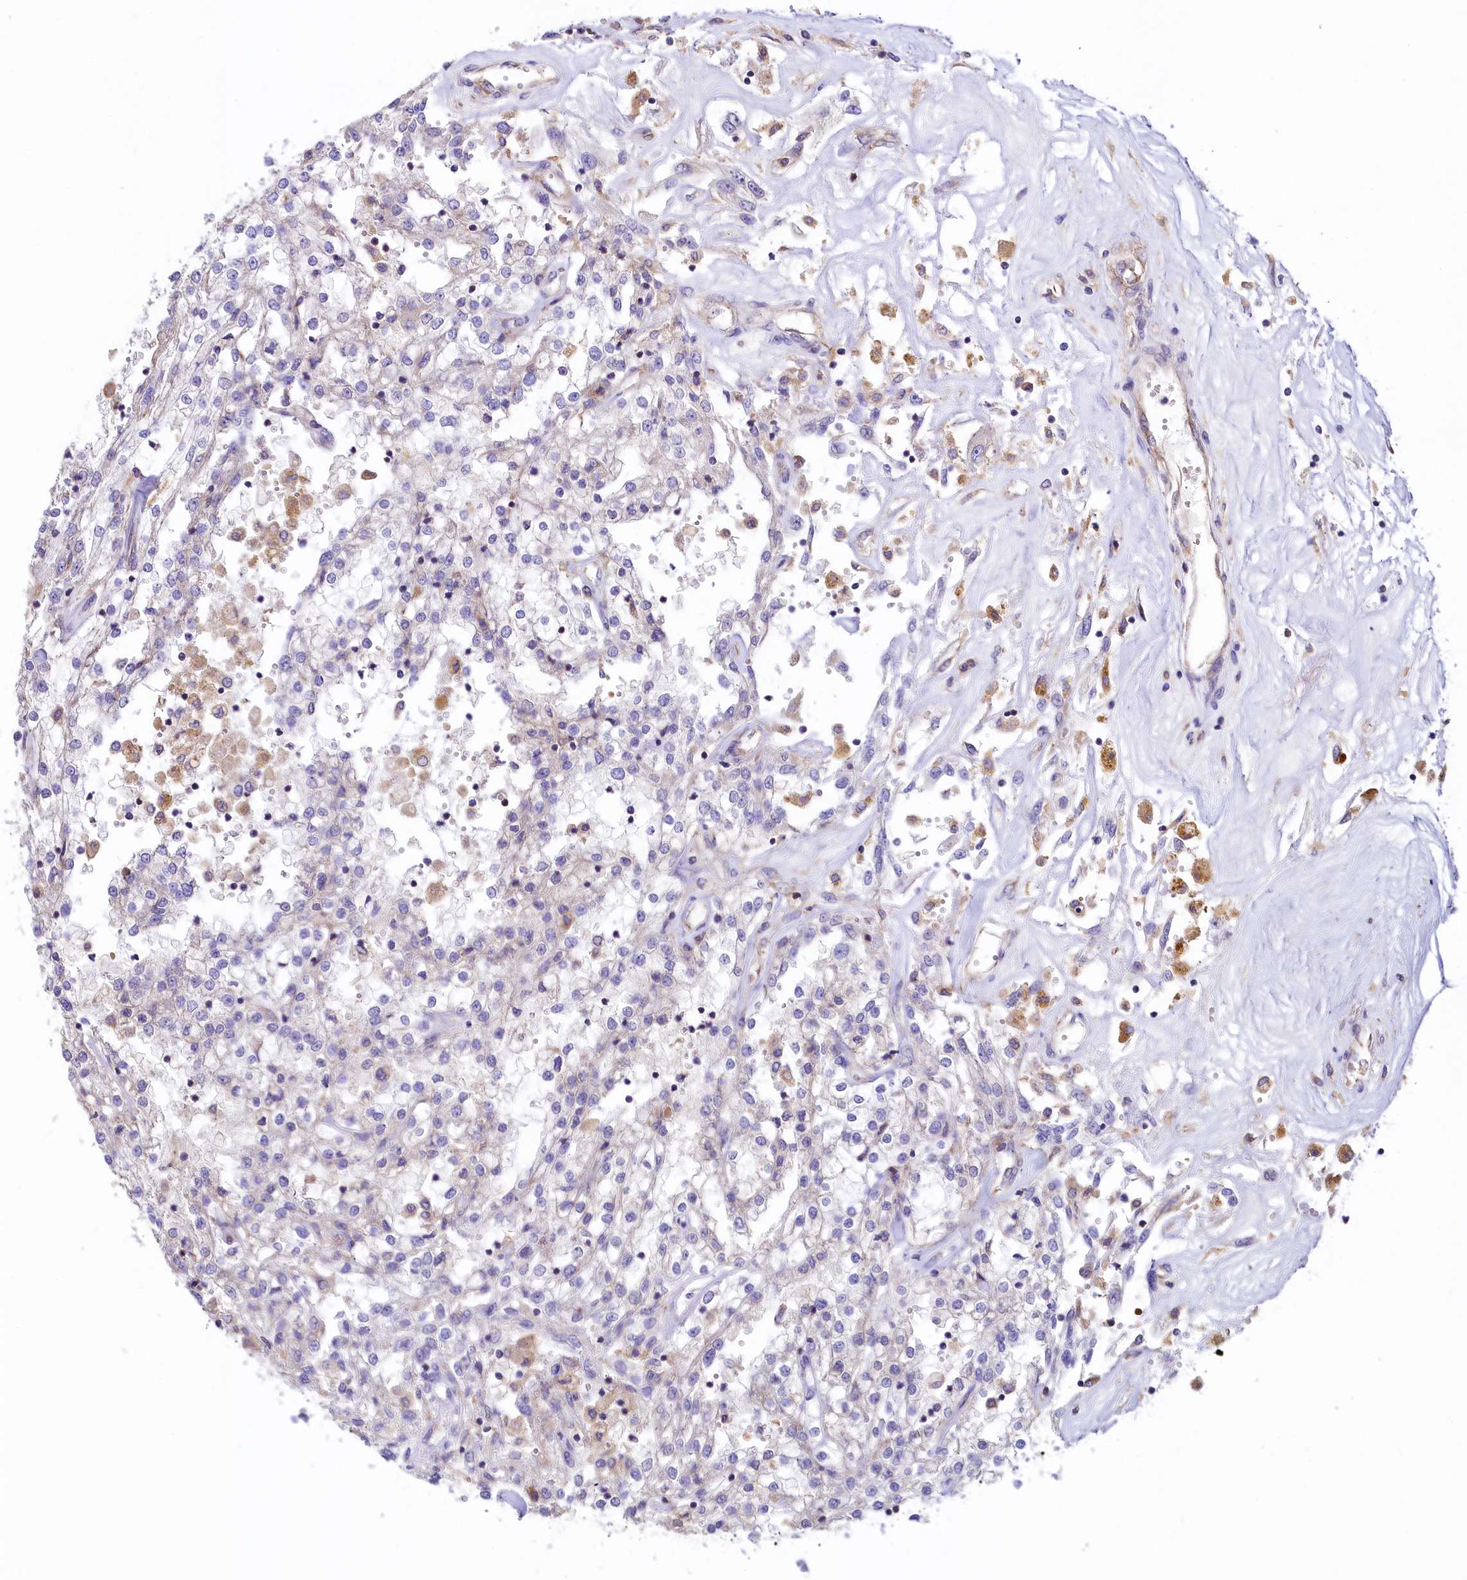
{"staining": {"intensity": "negative", "quantity": "none", "location": "none"}, "tissue": "renal cancer", "cell_type": "Tumor cells", "image_type": "cancer", "snomed": [{"axis": "morphology", "description": "Adenocarcinoma, NOS"}, {"axis": "topography", "description": "Kidney"}], "caption": "This image is of renal cancer stained with immunohistochemistry (IHC) to label a protein in brown with the nuclei are counter-stained blue. There is no expression in tumor cells. Nuclei are stained in blue.", "gene": "HPS6", "patient": {"sex": "female", "age": 52}}